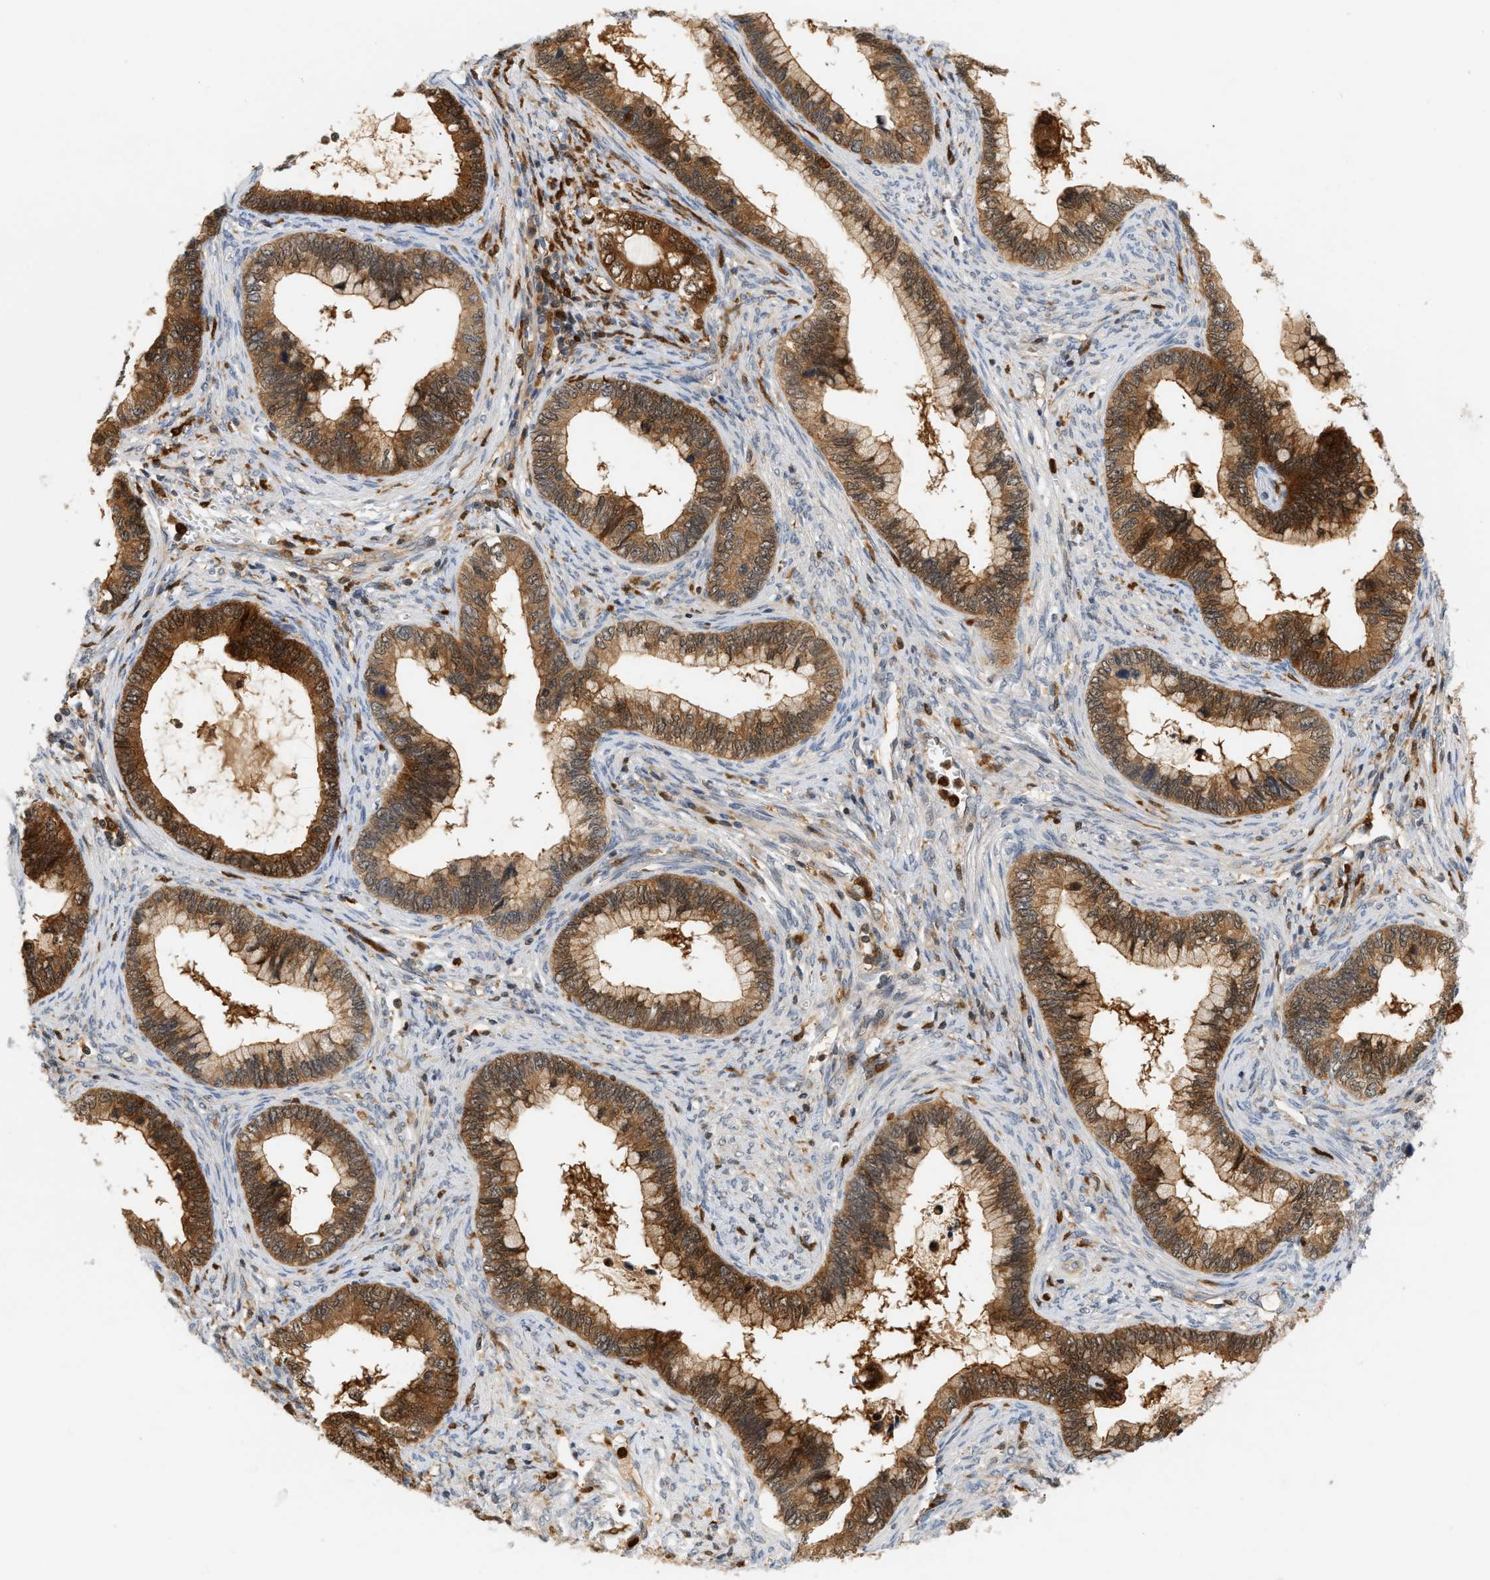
{"staining": {"intensity": "strong", "quantity": ">75%", "location": "cytoplasmic/membranous"}, "tissue": "cervical cancer", "cell_type": "Tumor cells", "image_type": "cancer", "snomed": [{"axis": "morphology", "description": "Adenocarcinoma, NOS"}, {"axis": "topography", "description": "Cervix"}], "caption": "Tumor cells exhibit high levels of strong cytoplasmic/membranous expression in about >75% of cells in cervical cancer.", "gene": "PYCARD", "patient": {"sex": "female", "age": 44}}